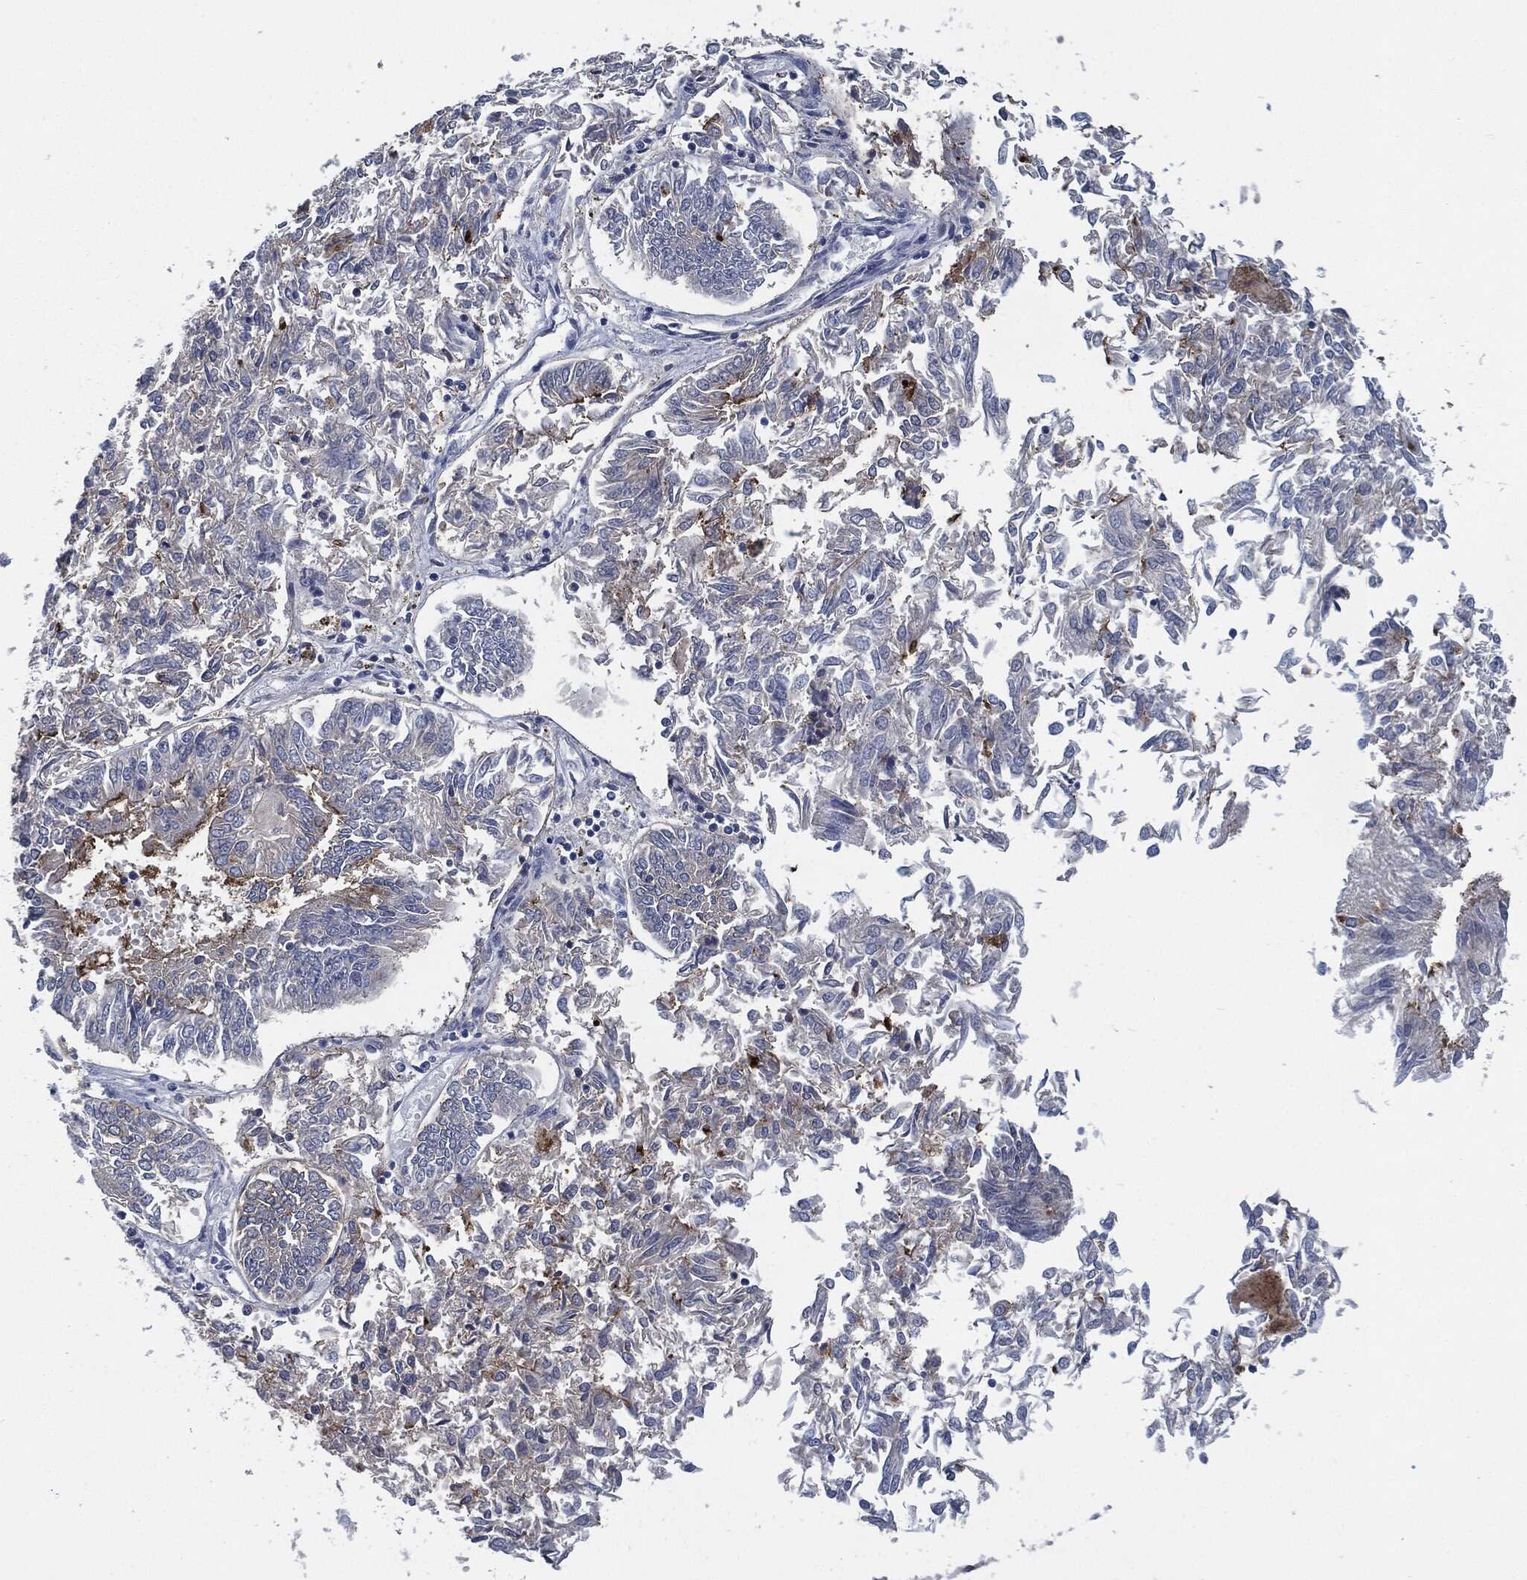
{"staining": {"intensity": "strong", "quantity": "<25%", "location": "cytoplasmic/membranous"}, "tissue": "endometrial cancer", "cell_type": "Tumor cells", "image_type": "cancer", "snomed": [{"axis": "morphology", "description": "Adenocarcinoma, NOS"}, {"axis": "topography", "description": "Endometrium"}], "caption": "A micrograph of human adenocarcinoma (endometrial) stained for a protein demonstrates strong cytoplasmic/membranous brown staining in tumor cells.", "gene": "PROM1", "patient": {"sex": "female", "age": 58}}